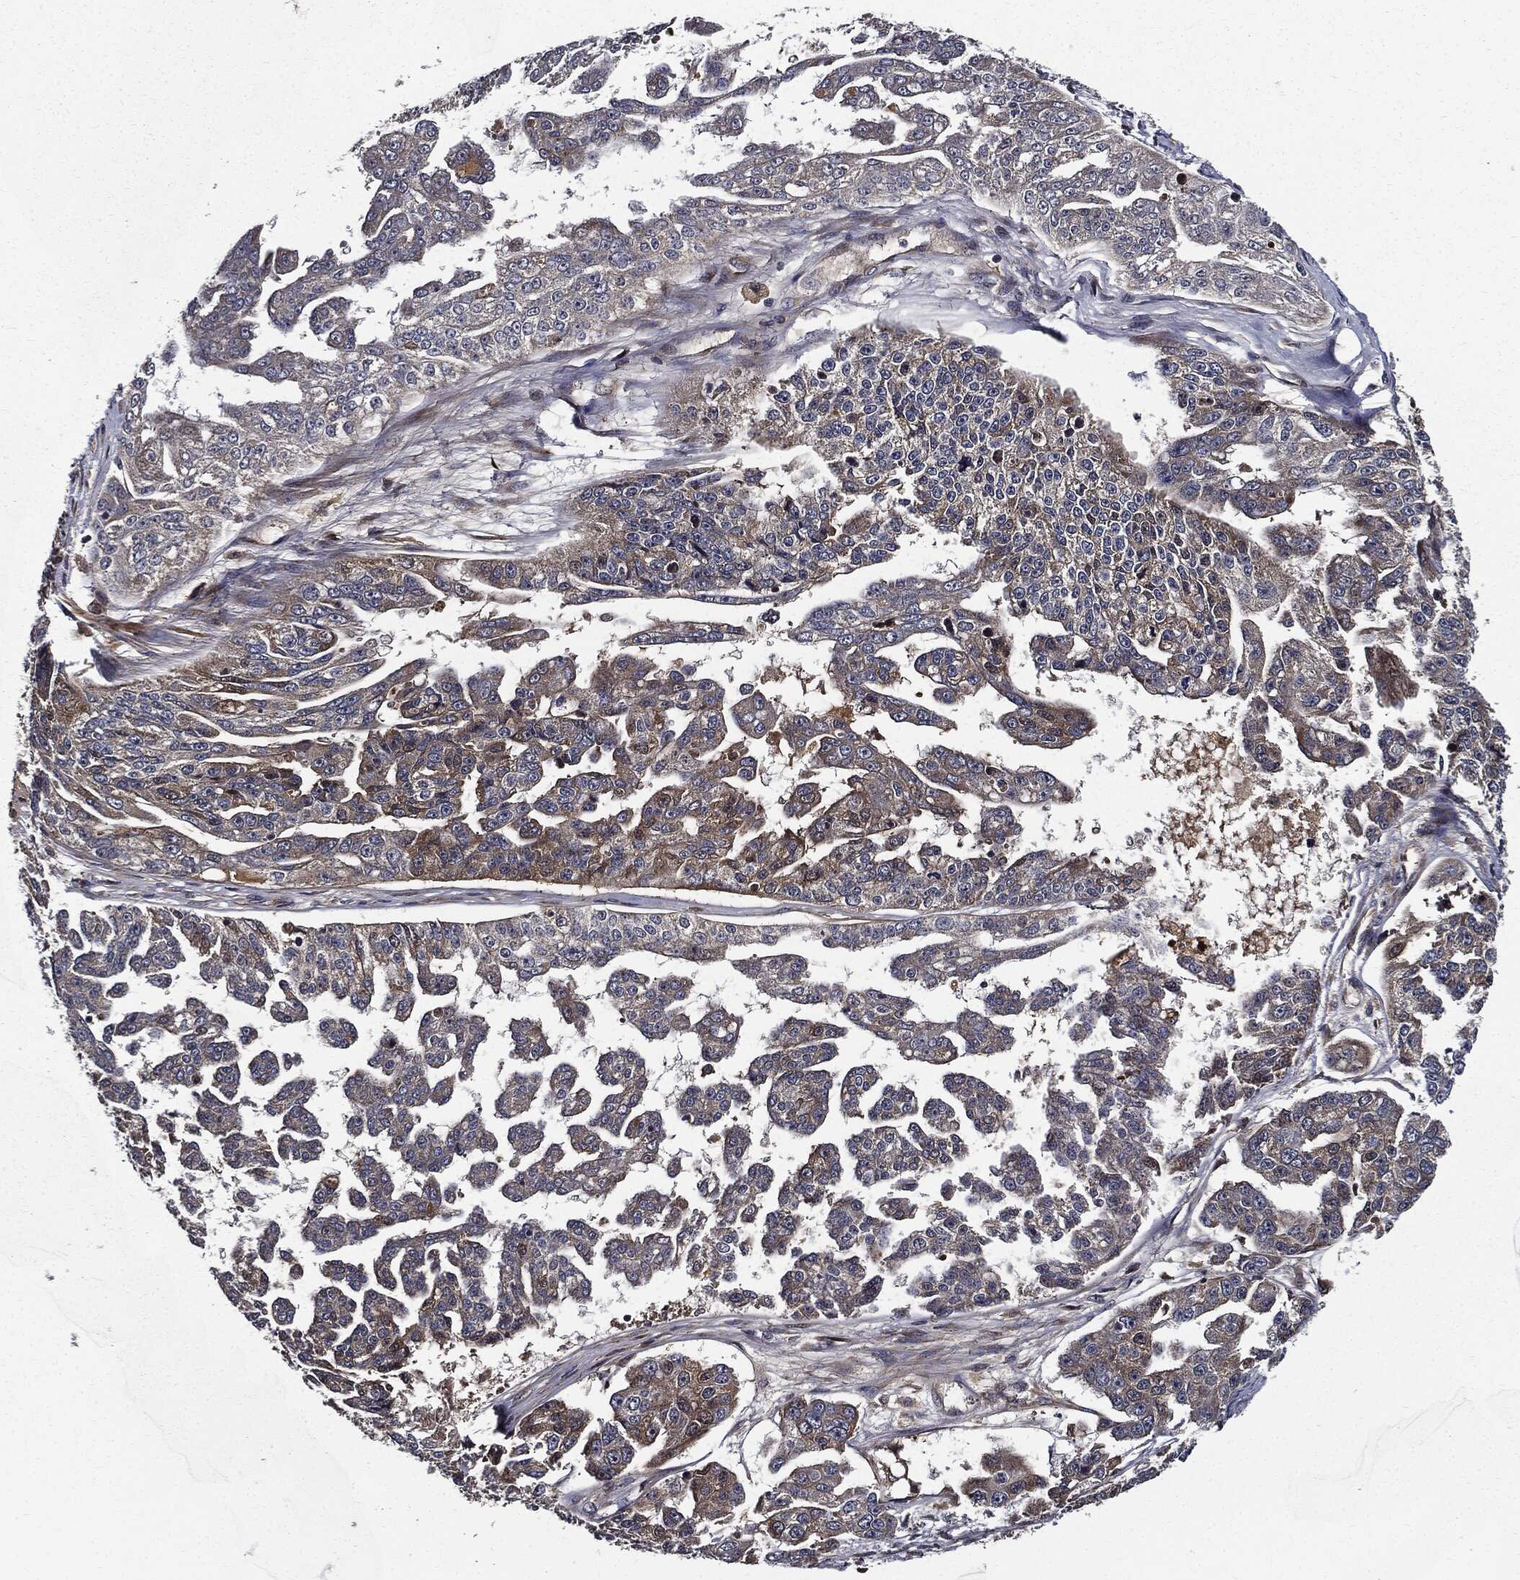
{"staining": {"intensity": "moderate", "quantity": "<25%", "location": "cytoplasmic/membranous"}, "tissue": "ovarian cancer", "cell_type": "Tumor cells", "image_type": "cancer", "snomed": [{"axis": "morphology", "description": "Cystadenocarcinoma, serous, NOS"}, {"axis": "topography", "description": "Ovary"}], "caption": "Tumor cells demonstrate moderate cytoplasmic/membranous staining in approximately <25% of cells in ovarian cancer (serous cystadenocarcinoma). Nuclei are stained in blue.", "gene": "HTT", "patient": {"sex": "female", "age": 58}}